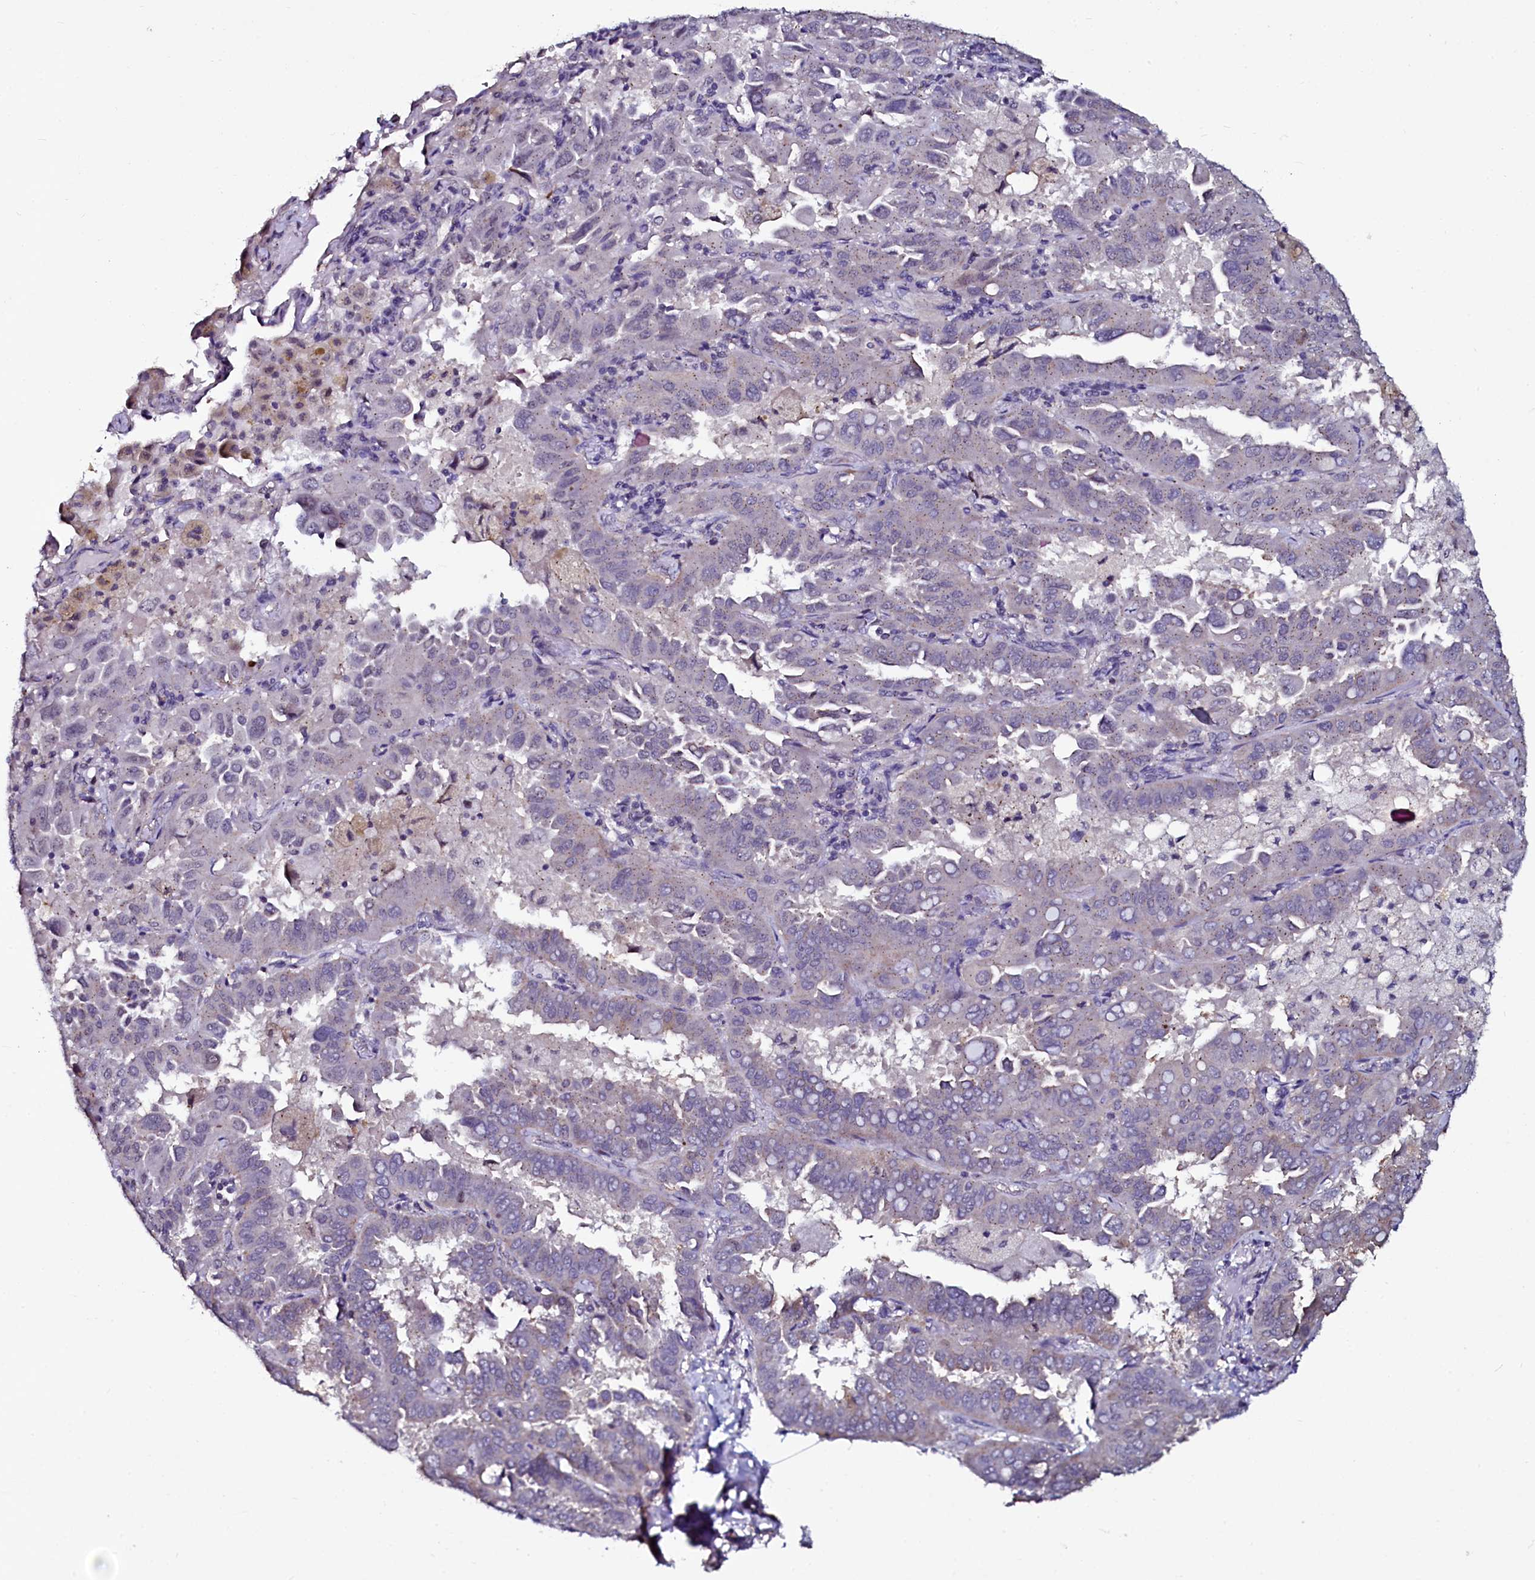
{"staining": {"intensity": "weak", "quantity": "<25%", "location": "cytoplasmic/membranous"}, "tissue": "lung cancer", "cell_type": "Tumor cells", "image_type": "cancer", "snomed": [{"axis": "morphology", "description": "Adenocarcinoma, NOS"}, {"axis": "topography", "description": "Lung"}], "caption": "Immunohistochemistry micrograph of human lung cancer stained for a protein (brown), which shows no expression in tumor cells.", "gene": "USPL1", "patient": {"sex": "male", "age": 64}}